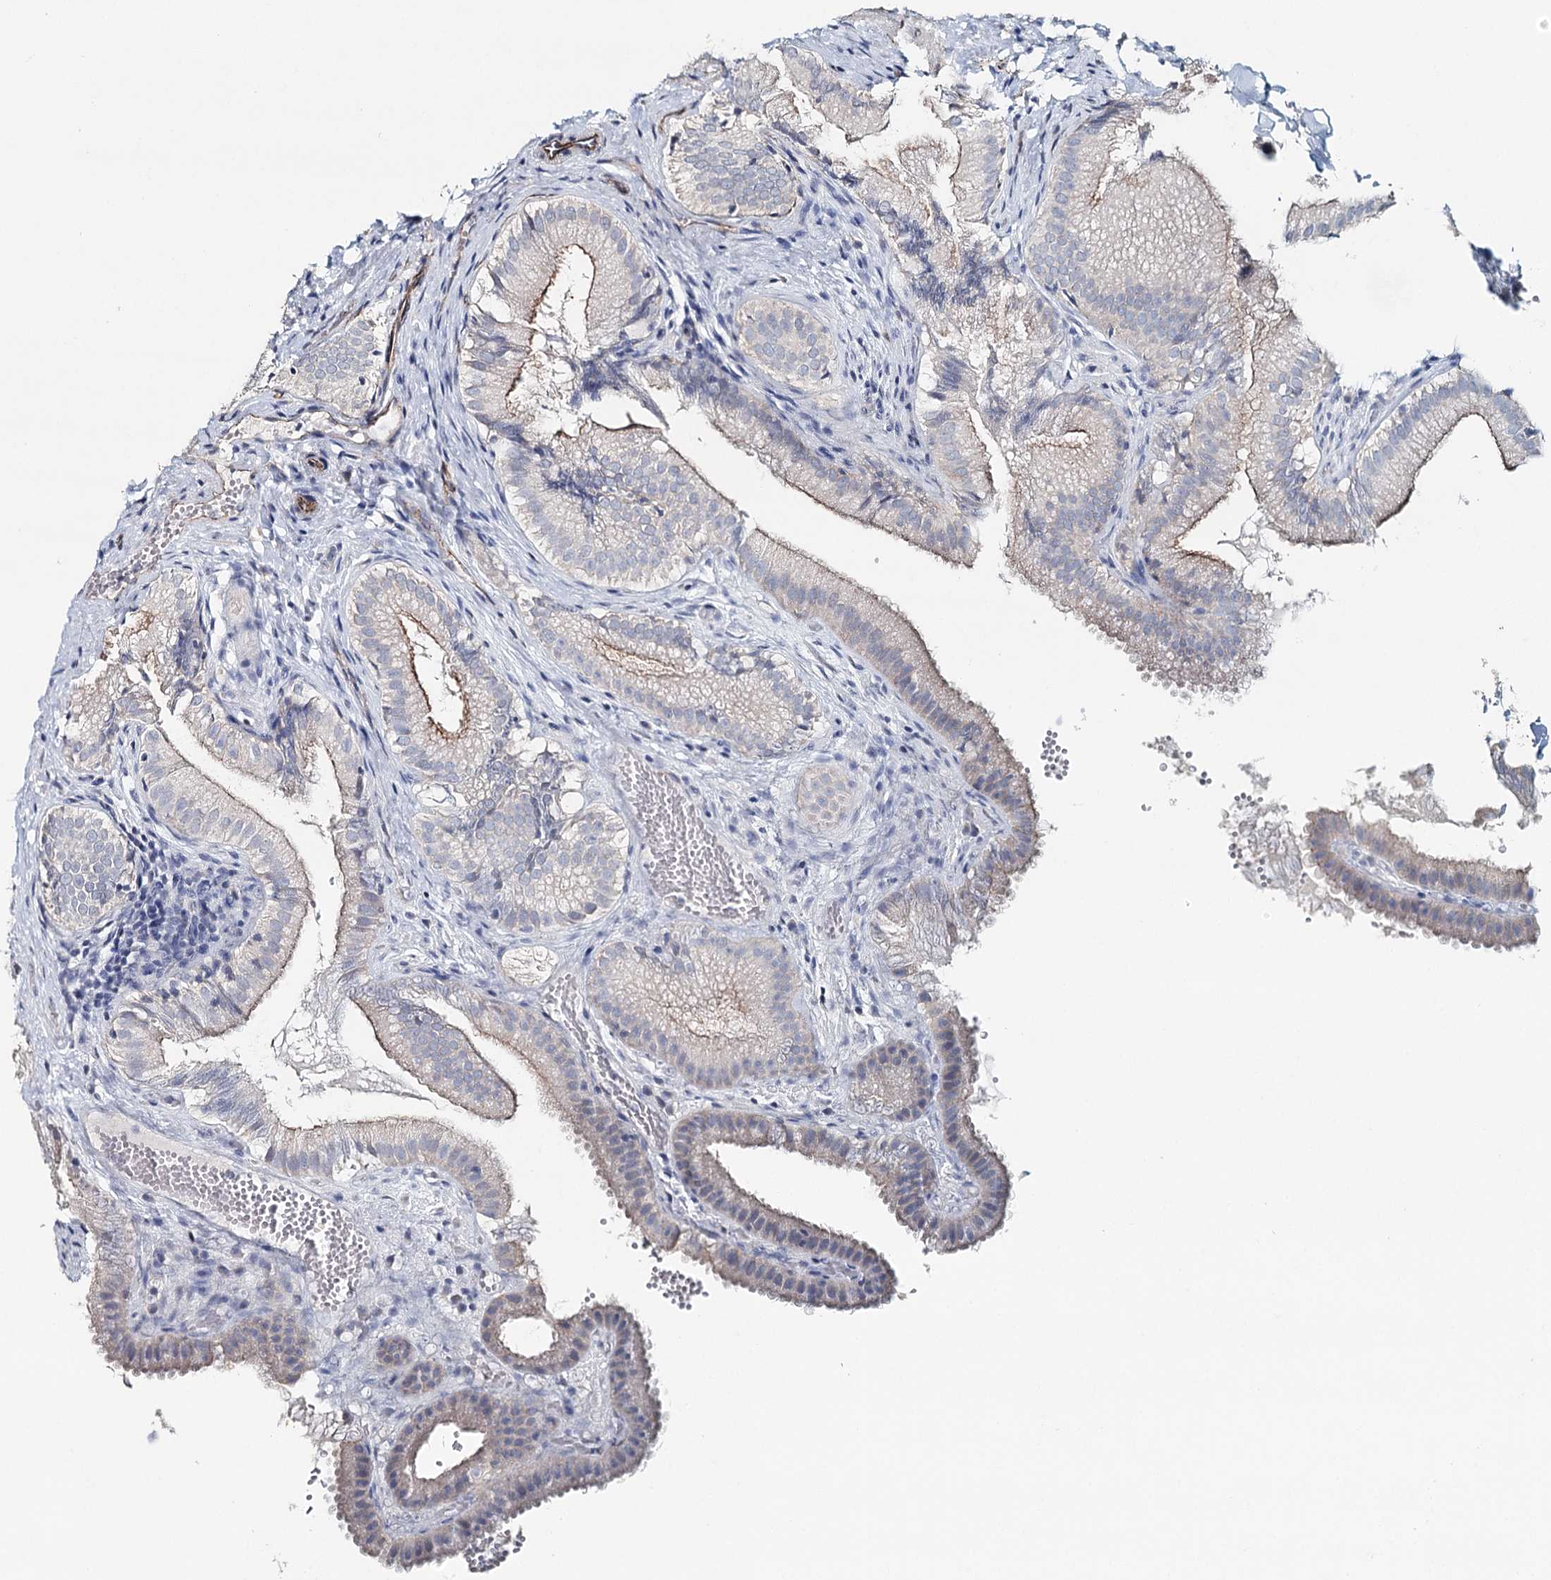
{"staining": {"intensity": "moderate", "quantity": "25%-75%", "location": "cytoplasmic/membranous"}, "tissue": "gallbladder", "cell_type": "Glandular cells", "image_type": "normal", "snomed": [{"axis": "morphology", "description": "Normal tissue, NOS"}, {"axis": "topography", "description": "Gallbladder"}], "caption": "This image shows immunohistochemistry staining of benign human gallbladder, with medium moderate cytoplasmic/membranous positivity in about 25%-75% of glandular cells.", "gene": "SYNPO", "patient": {"sex": "female", "age": 30}}